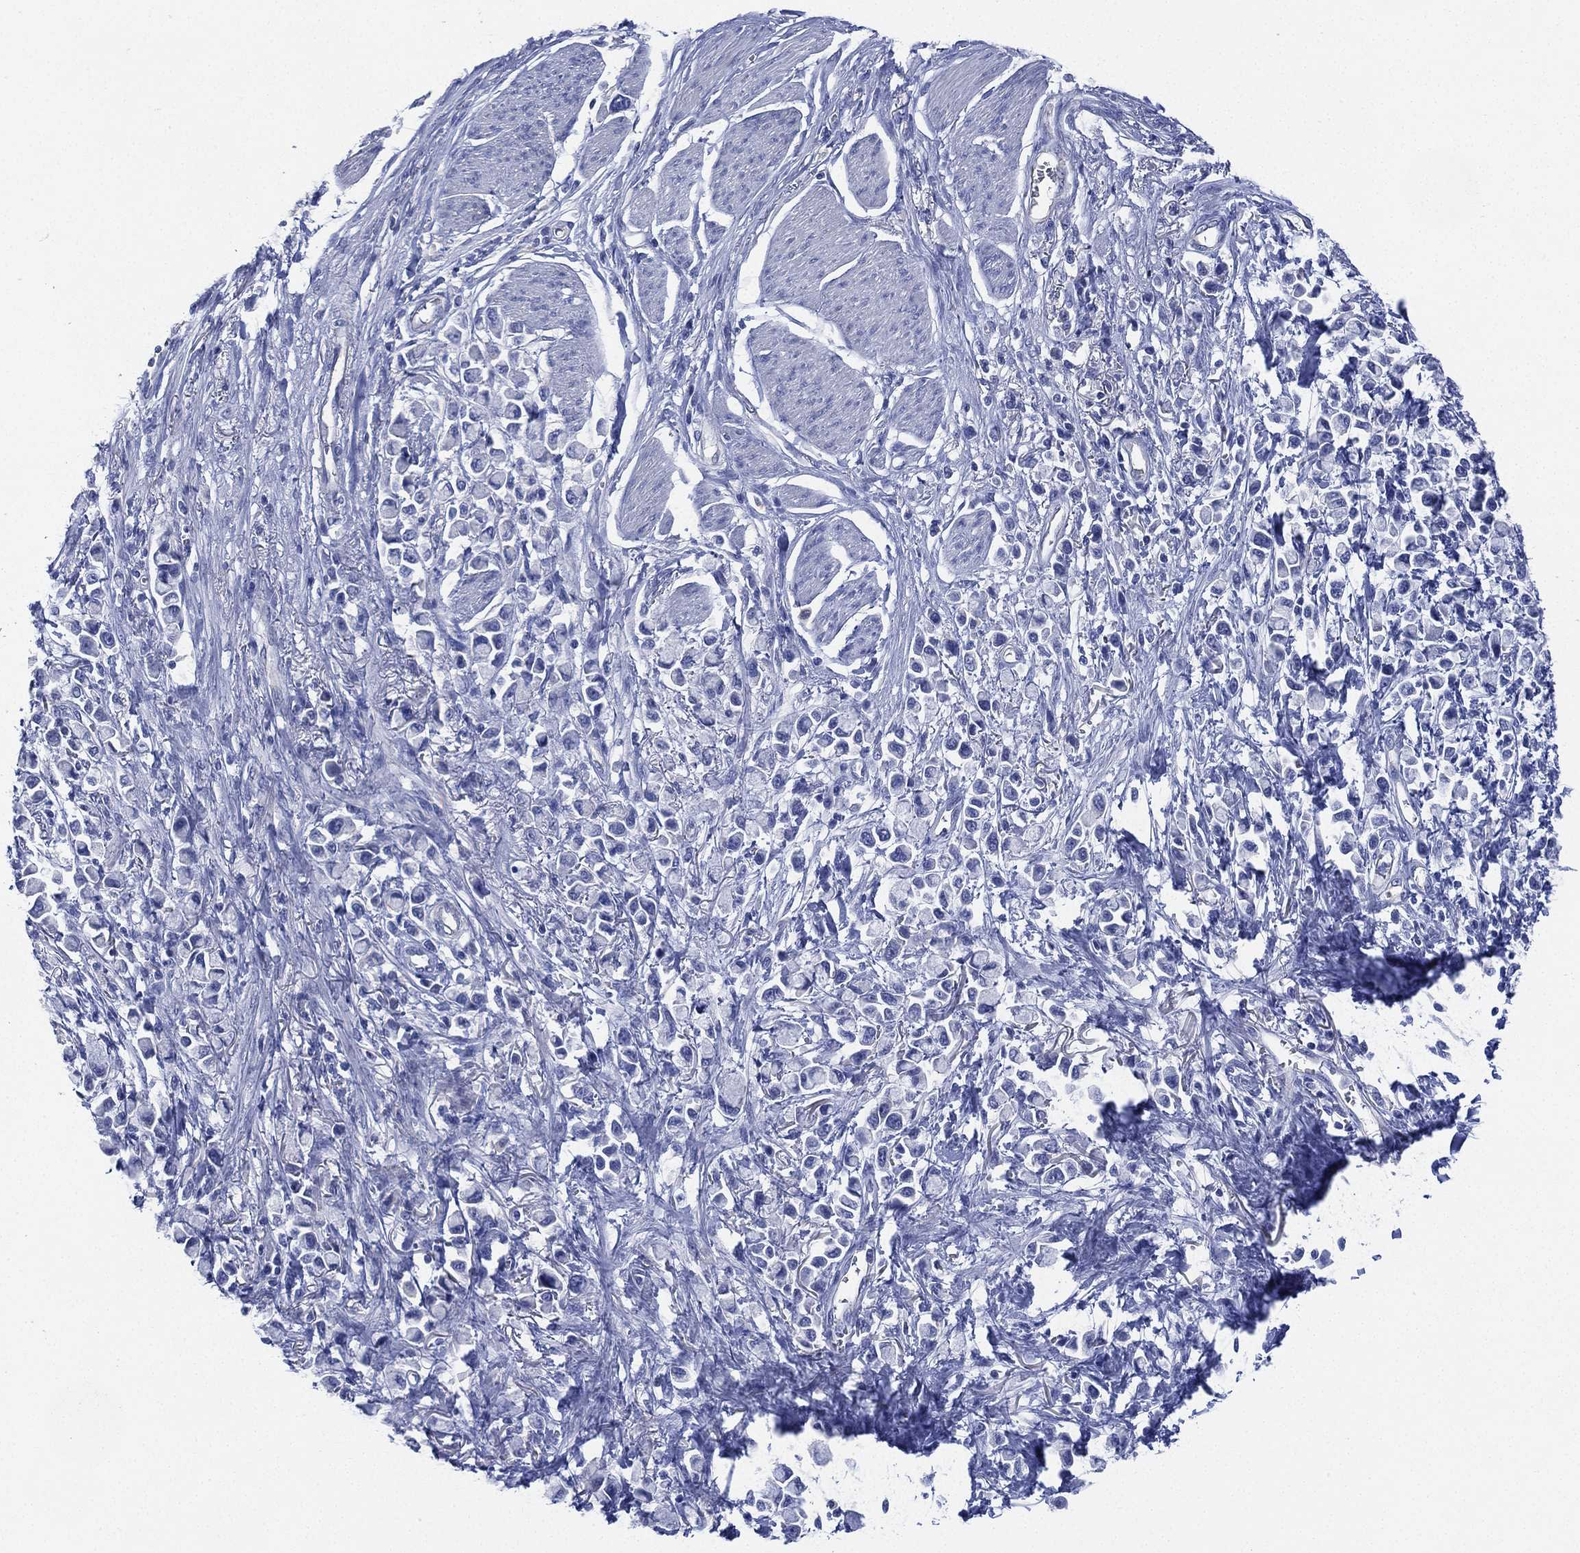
{"staining": {"intensity": "negative", "quantity": "none", "location": "none"}, "tissue": "stomach cancer", "cell_type": "Tumor cells", "image_type": "cancer", "snomed": [{"axis": "morphology", "description": "Adenocarcinoma, NOS"}, {"axis": "topography", "description": "Stomach"}], "caption": "Immunohistochemistry (IHC) histopathology image of neoplastic tissue: human stomach adenocarcinoma stained with DAB (3,3'-diaminobenzidine) displays no significant protein expression in tumor cells. (Brightfield microscopy of DAB immunohistochemistry (IHC) at high magnification).", "gene": "CCDC70", "patient": {"sex": "female", "age": 81}}